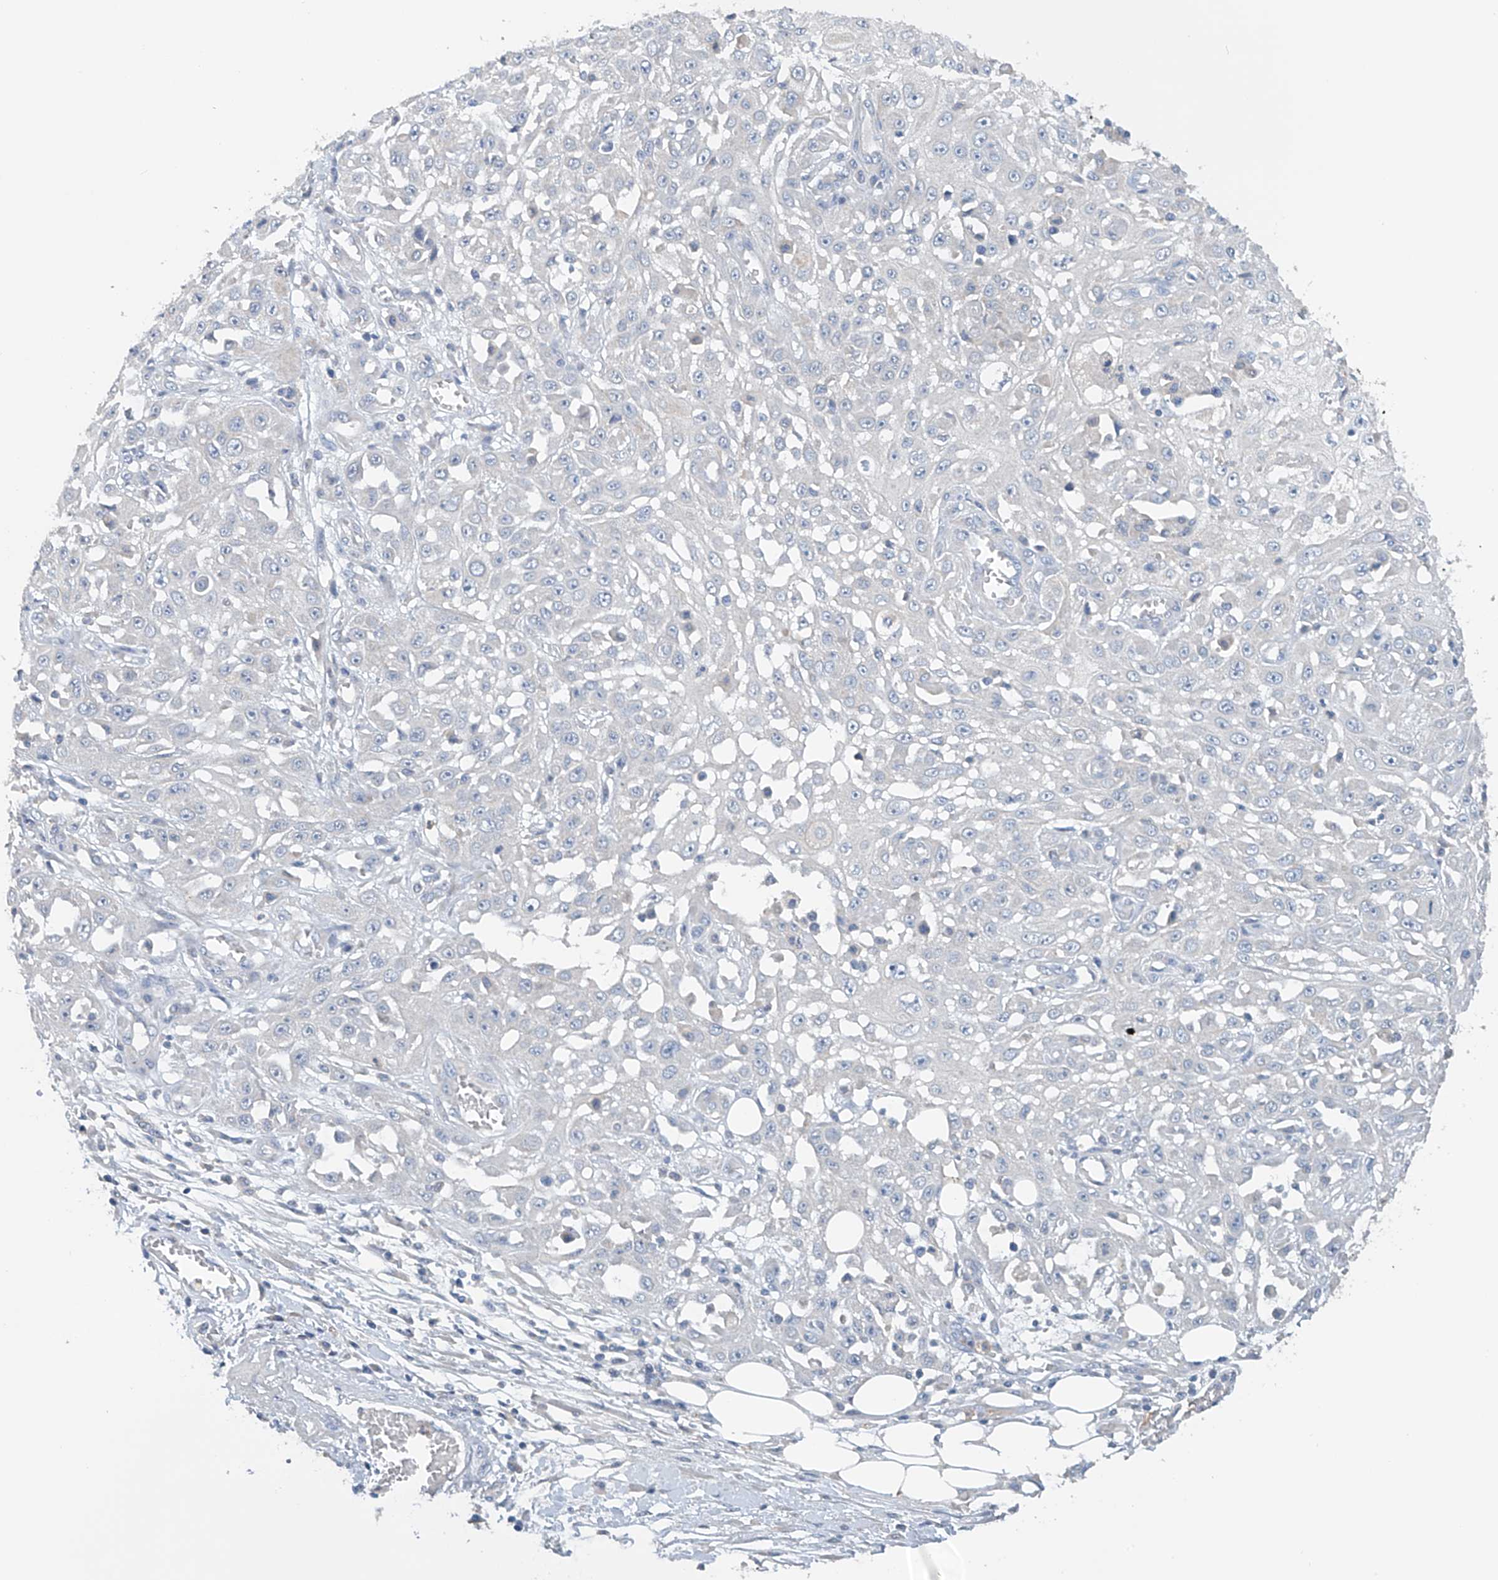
{"staining": {"intensity": "negative", "quantity": "none", "location": "none"}, "tissue": "skin cancer", "cell_type": "Tumor cells", "image_type": "cancer", "snomed": [{"axis": "morphology", "description": "Squamous cell carcinoma, NOS"}, {"axis": "morphology", "description": "Squamous cell carcinoma, metastatic, NOS"}, {"axis": "topography", "description": "Skin"}, {"axis": "topography", "description": "Lymph node"}], "caption": "A histopathology image of human skin squamous cell carcinoma is negative for staining in tumor cells.", "gene": "GPC4", "patient": {"sex": "male", "age": 75}}